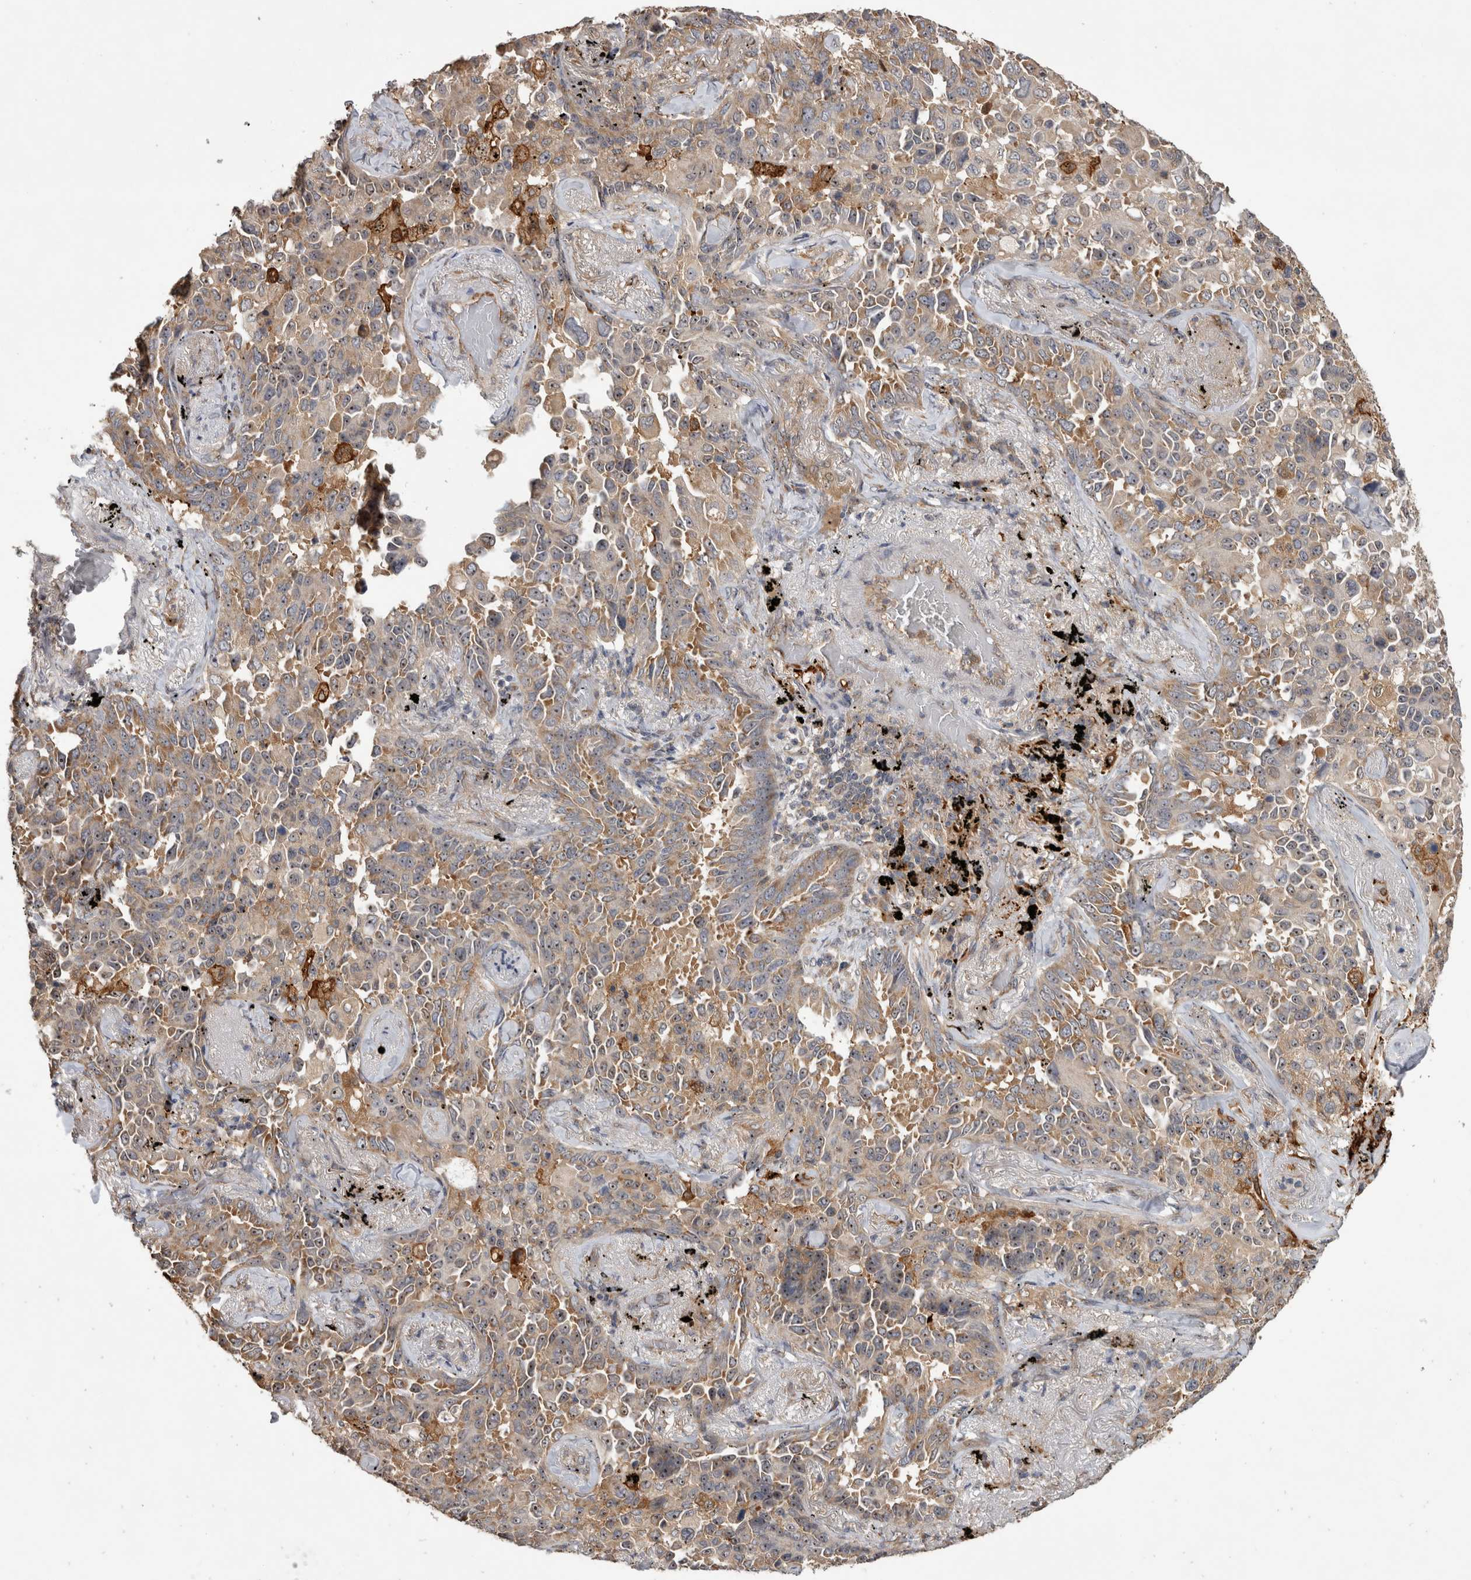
{"staining": {"intensity": "moderate", "quantity": "25%-75%", "location": "cytoplasmic/membranous"}, "tissue": "lung cancer", "cell_type": "Tumor cells", "image_type": "cancer", "snomed": [{"axis": "morphology", "description": "Adenocarcinoma, NOS"}, {"axis": "topography", "description": "Lung"}], "caption": "Immunohistochemistry (IHC) histopathology image of lung adenocarcinoma stained for a protein (brown), which shows medium levels of moderate cytoplasmic/membranous staining in approximately 25%-75% of tumor cells.", "gene": "ATXN2", "patient": {"sex": "female", "age": 67}}